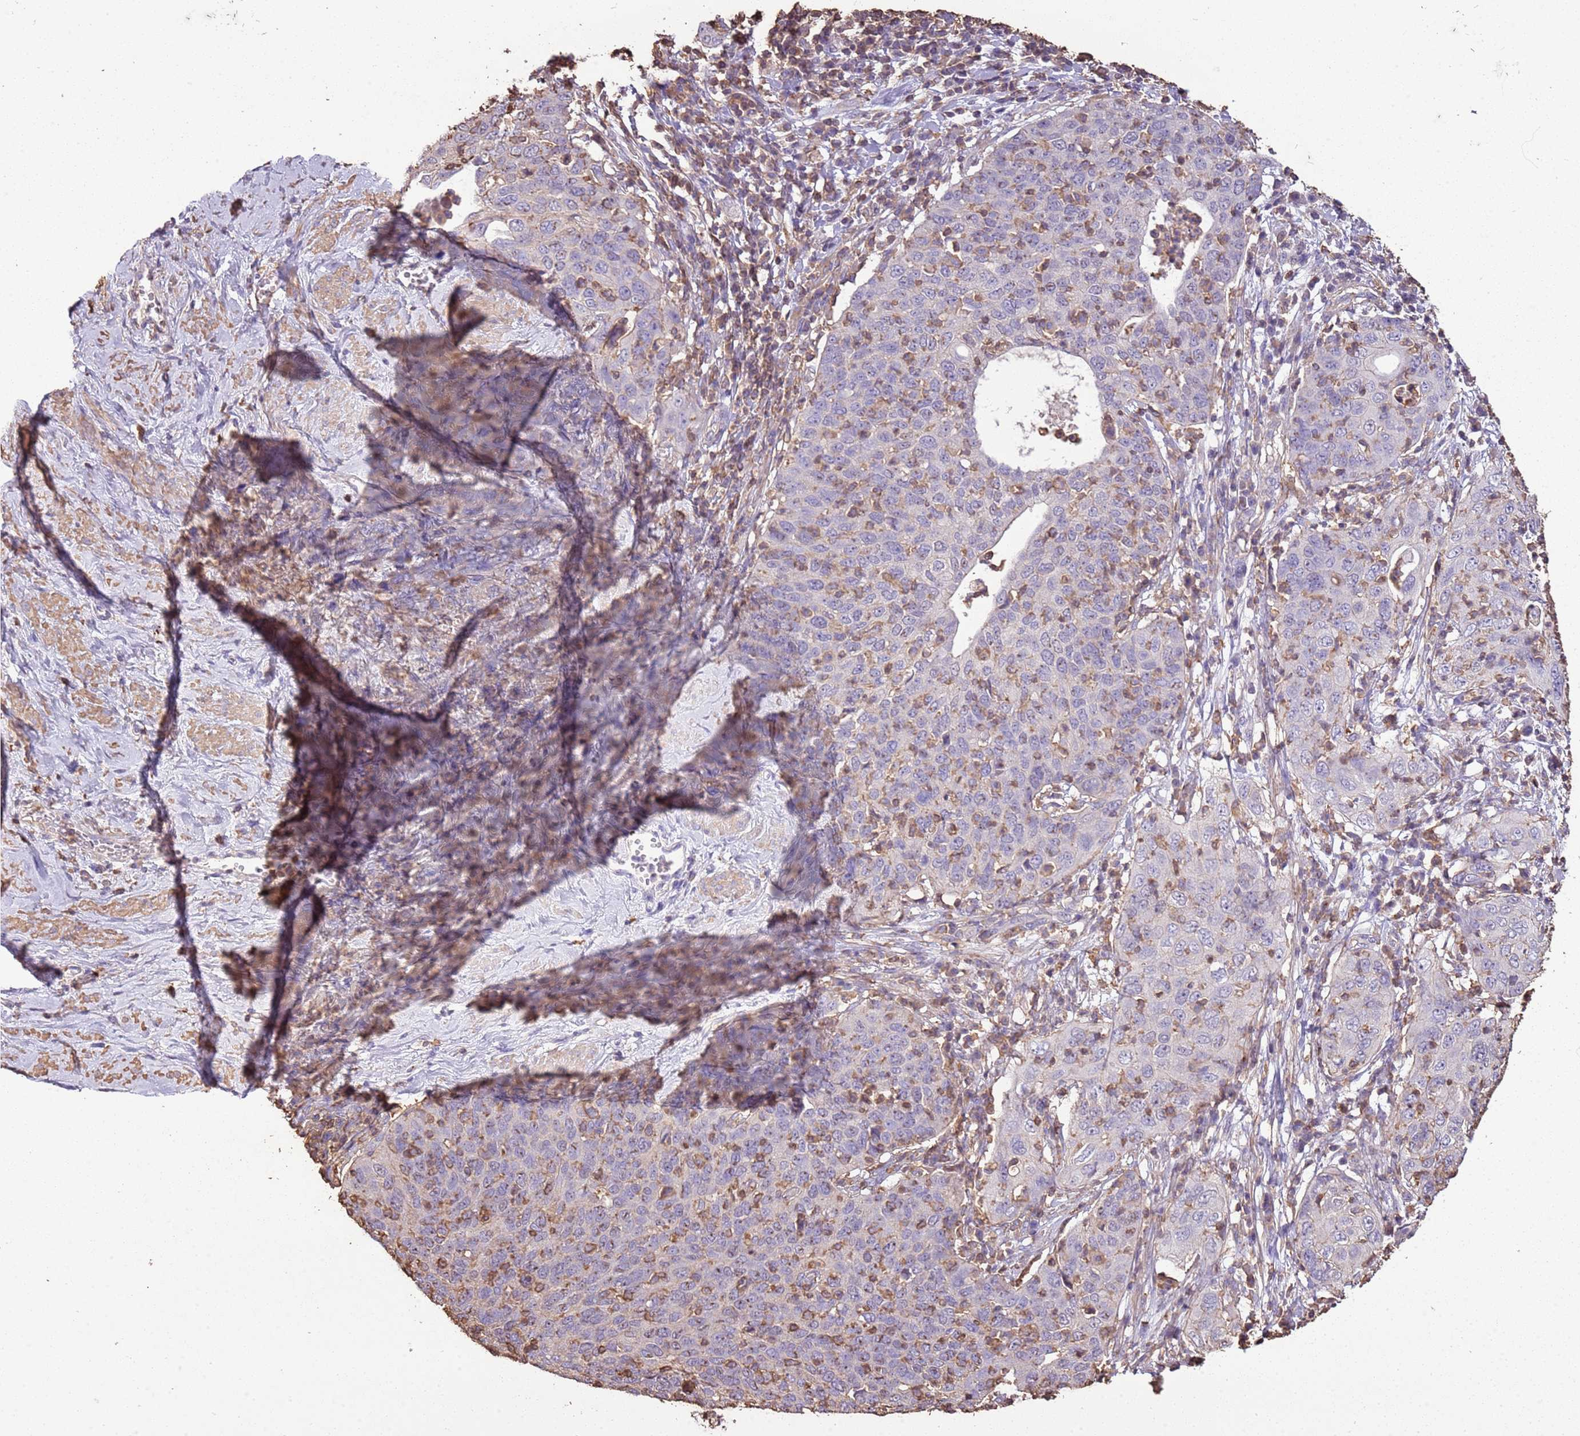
{"staining": {"intensity": "negative", "quantity": "none", "location": "none"}, "tissue": "cervical cancer", "cell_type": "Tumor cells", "image_type": "cancer", "snomed": [{"axis": "morphology", "description": "Squamous cell carcinoma, NOS"}, {"axis": "topography", "description": "Cervix"}], "caption": "There is no significant staining in tumor cells of cervical squamous cell carcinoma.", "gene": "ARL10", "patient": {"sex": "female", "age": 36}}